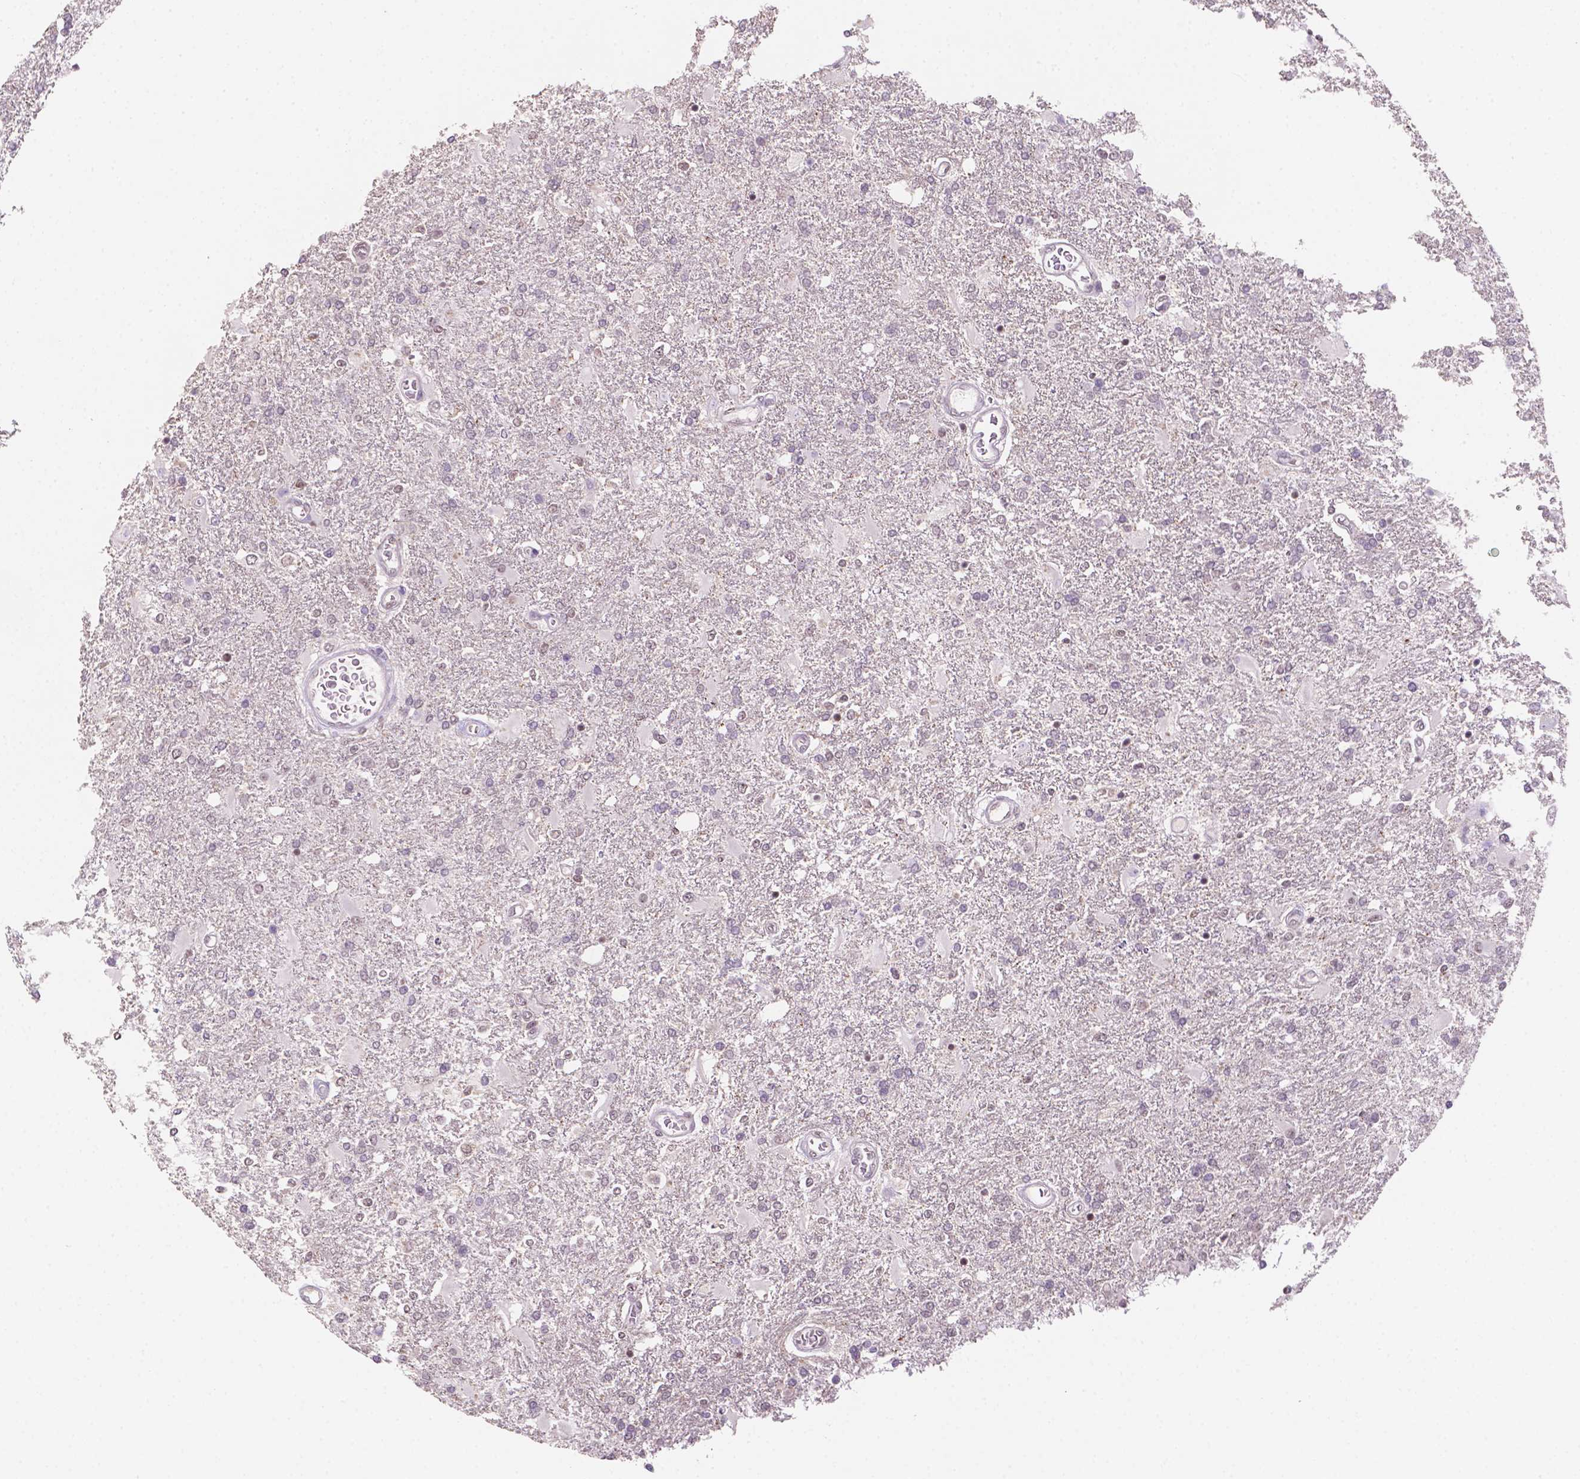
{"staining": {"intensity": "negative", "quantity": "none", "location": "none"}, "tissue": "glioma", "cell_type": "Tumor cells", "image_type": "cancer", "snomed": [{"axis": "morphology", "description": "Glioma, malignant, High grade"}, {"axis": "topography", "description": "Cerebral cortex"}], "caption": "A histopathology image of human glioma is negative for staining in tumor cells. (Immunohistochemistry, brightfield microscopy, high magnification).", "gene": "SHLD3", "patient": {"sex": "male", "age": 79}}